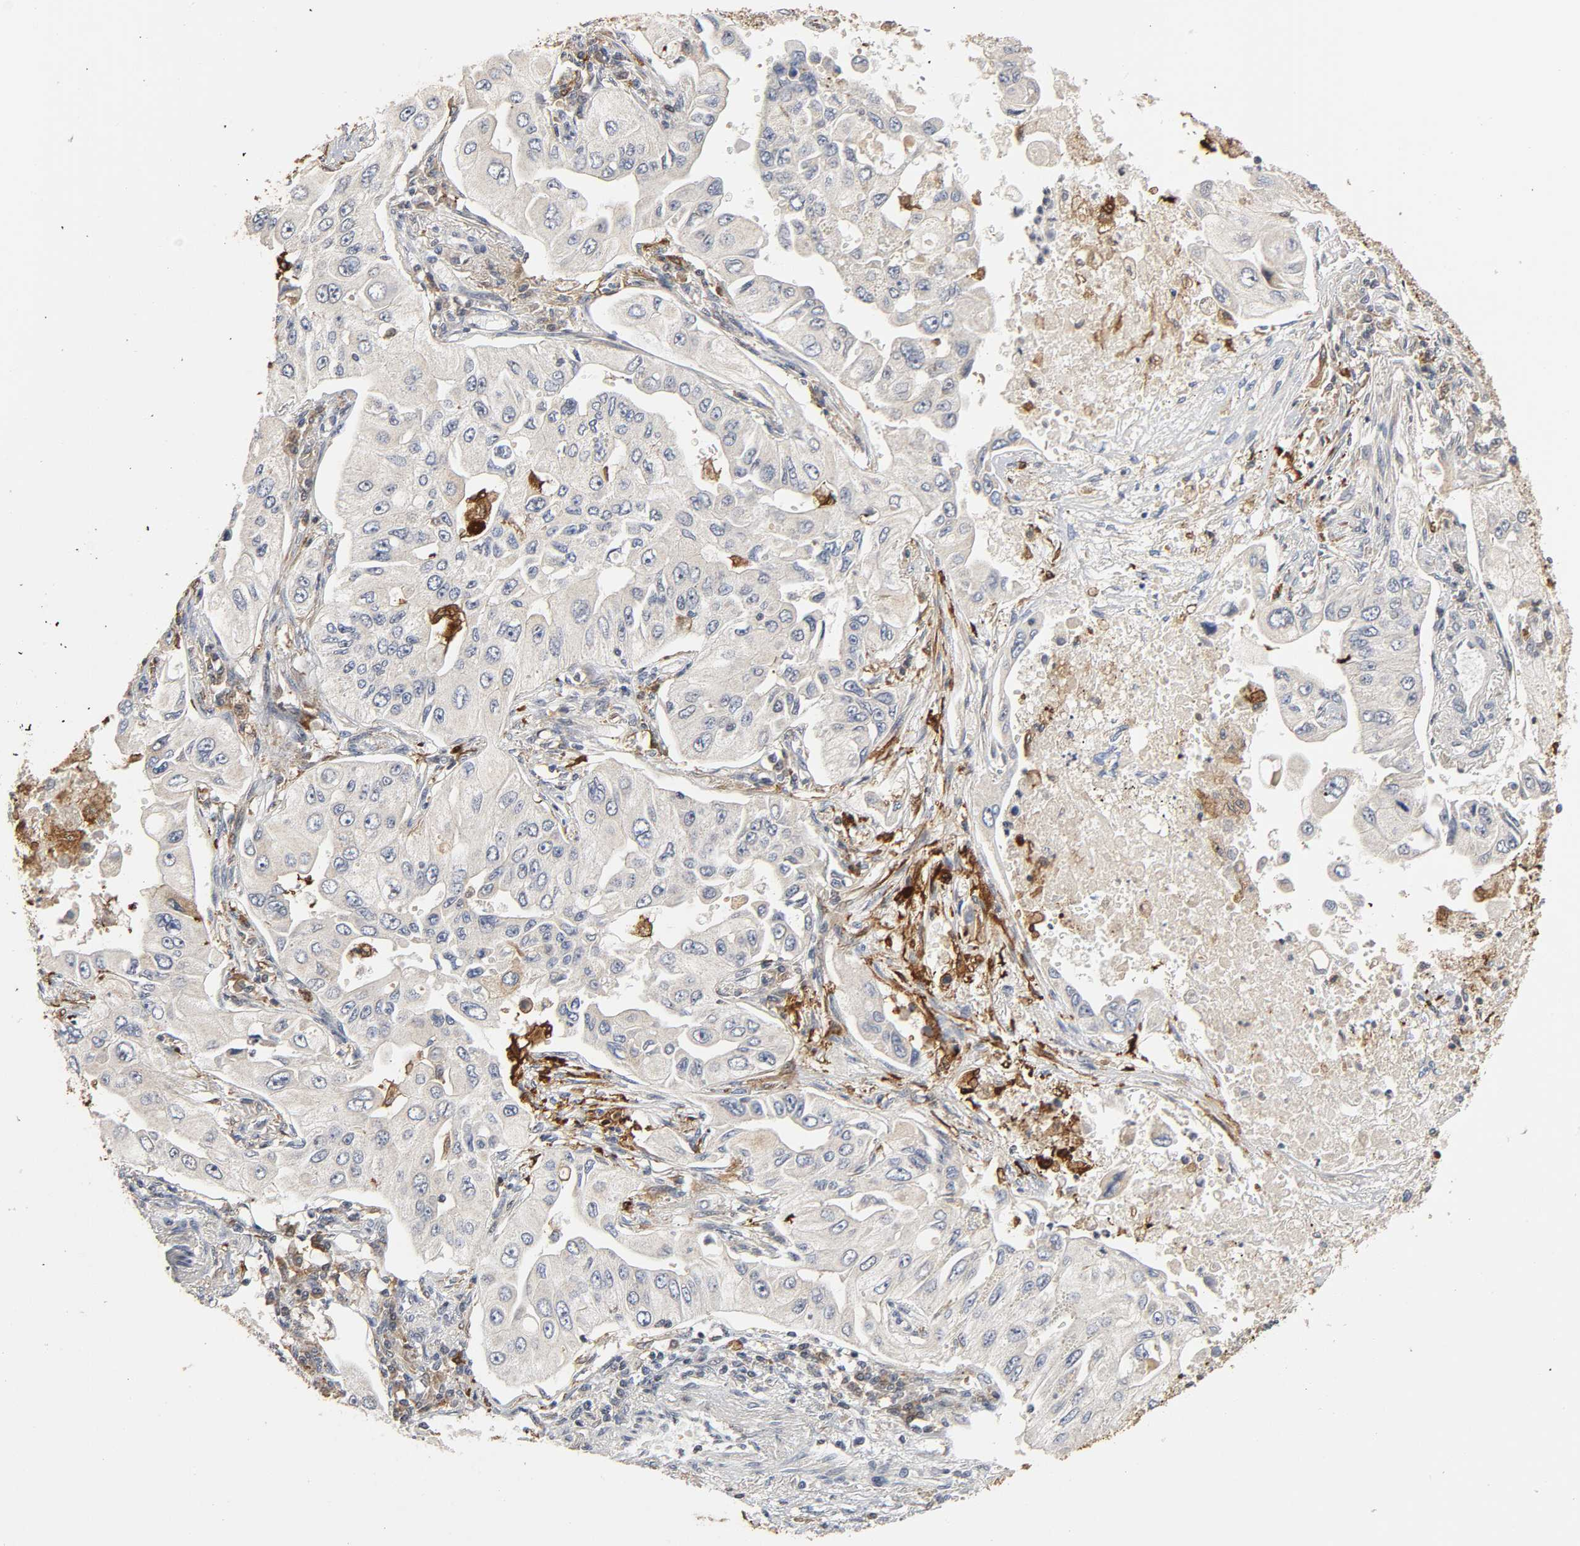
{"staining": {"intensity": "negative", "quantity": "none", "location": "none"}, "tissue": "lung cancer", "cell_type": "Tumor cells", "image_type": "cancer", "snomed": [{"axis": "morphology", "description": "Adenocarcinoma, NOS"}, {"axis": "topography", "description": "Lung"}], "caption": "IHC photomicrograph of neoplastic tissue: adenocarcinoma (lung) stained with DAB (3,3'-diaminobenzidine) exhibits no significant protein expression in tumor cells. (DAB (3,3'-diaminobenzidine) immunohistochemistry (IHC), high magnification).", "gene": "KAT2B", "patient": {"sex": "male", "age": 84}}